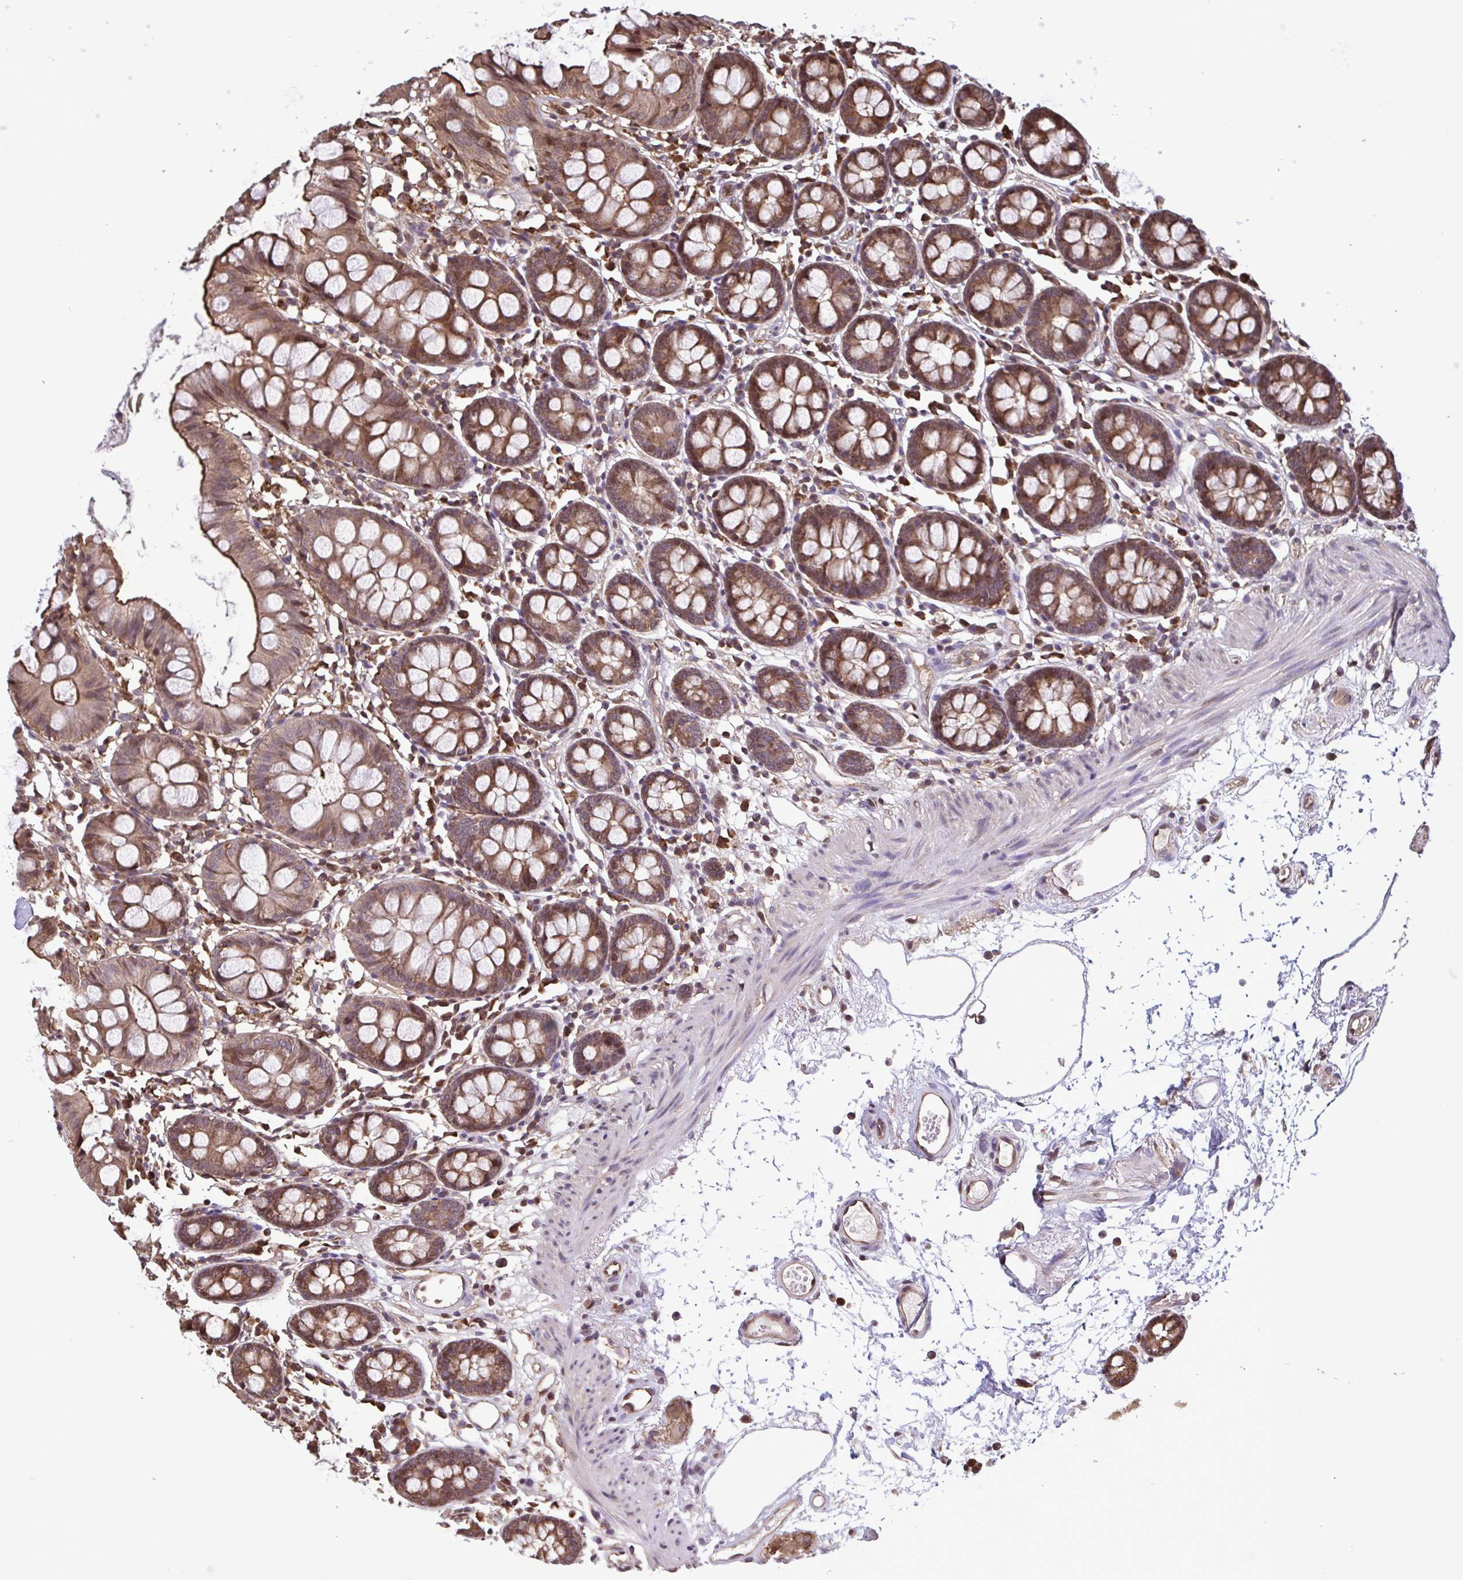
{"staining": {"intensity": "moderate", "quantity": ">75%", "location": "cytoplasmic/membranous"}, "tissue": "colon", "cell_type": "Endothelial cells", "image_type": "normal", "snomed": [{"axis": "morphology", "description": "Normal tissue, NOS"}, {"axis": "topography", "description": "Colon"}], "caption": "A photomicrograph showing moderate cytoplasmic/membranous positivity in approximately >75% of endothelial cells in benign colon, as visualized by brown immunohistochemical staining.", "gene": "SEC63", "patient": {"sex": "female", "age": 84}}